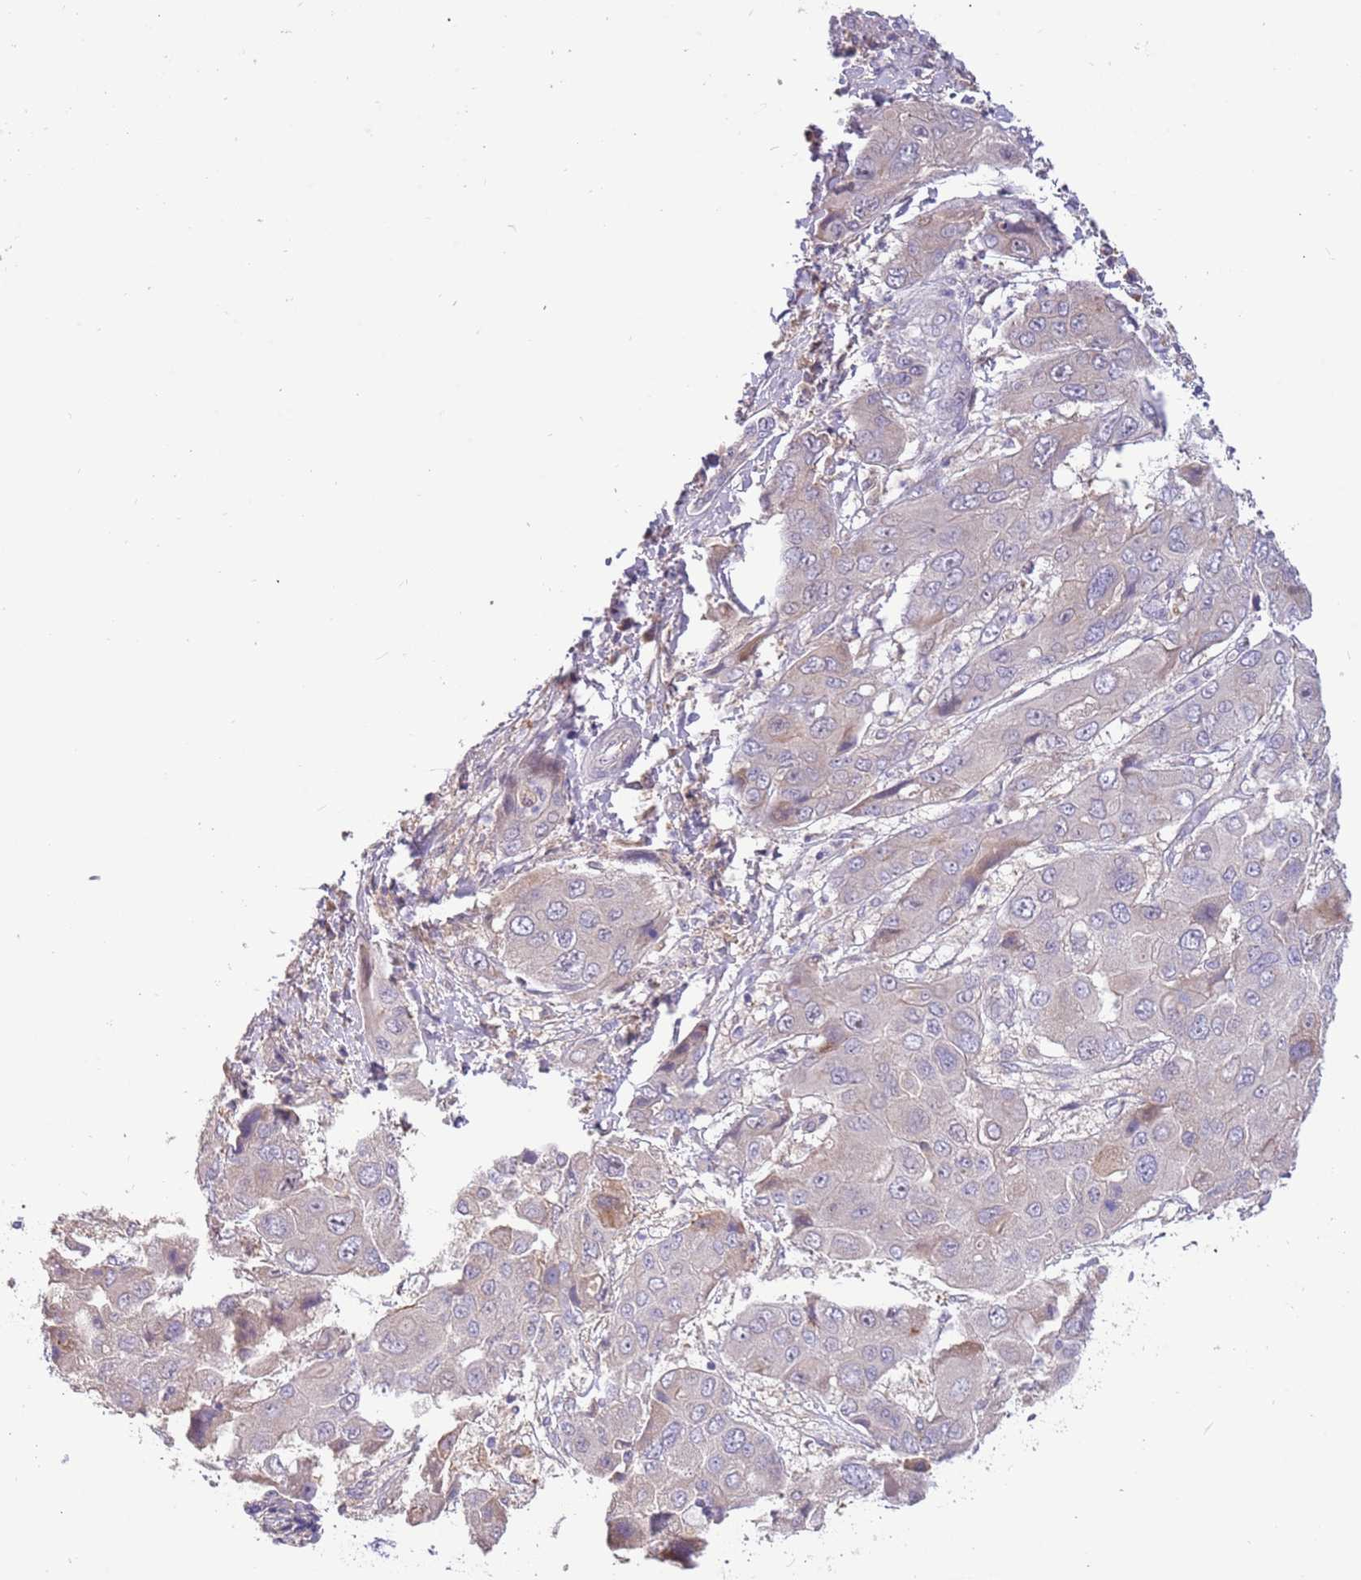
{"staining": {"intensity": "negative", "quantity": "none", "location": "none"}, "tissue": "liver cancer", "cell_type": "Tumor cells", "image_type": "cancer", "snomed": [{"axis": "morphology", "description": "Cholangiocarcinoma"}, {"axis": "topography", "description": "Liver"}], "caption": "High power microscopy photomicrograph of an immunohistochemistry photomicrograph of cholangiocarcinoma (liver), revealing no significant staining in tumor cells. (DAB (3,3'-diaminobenzidine) IHC visualized using brightfield microscopy, high magnification).", "gene": "CABYR", "patient": {"sex": "male", "age": 67}}